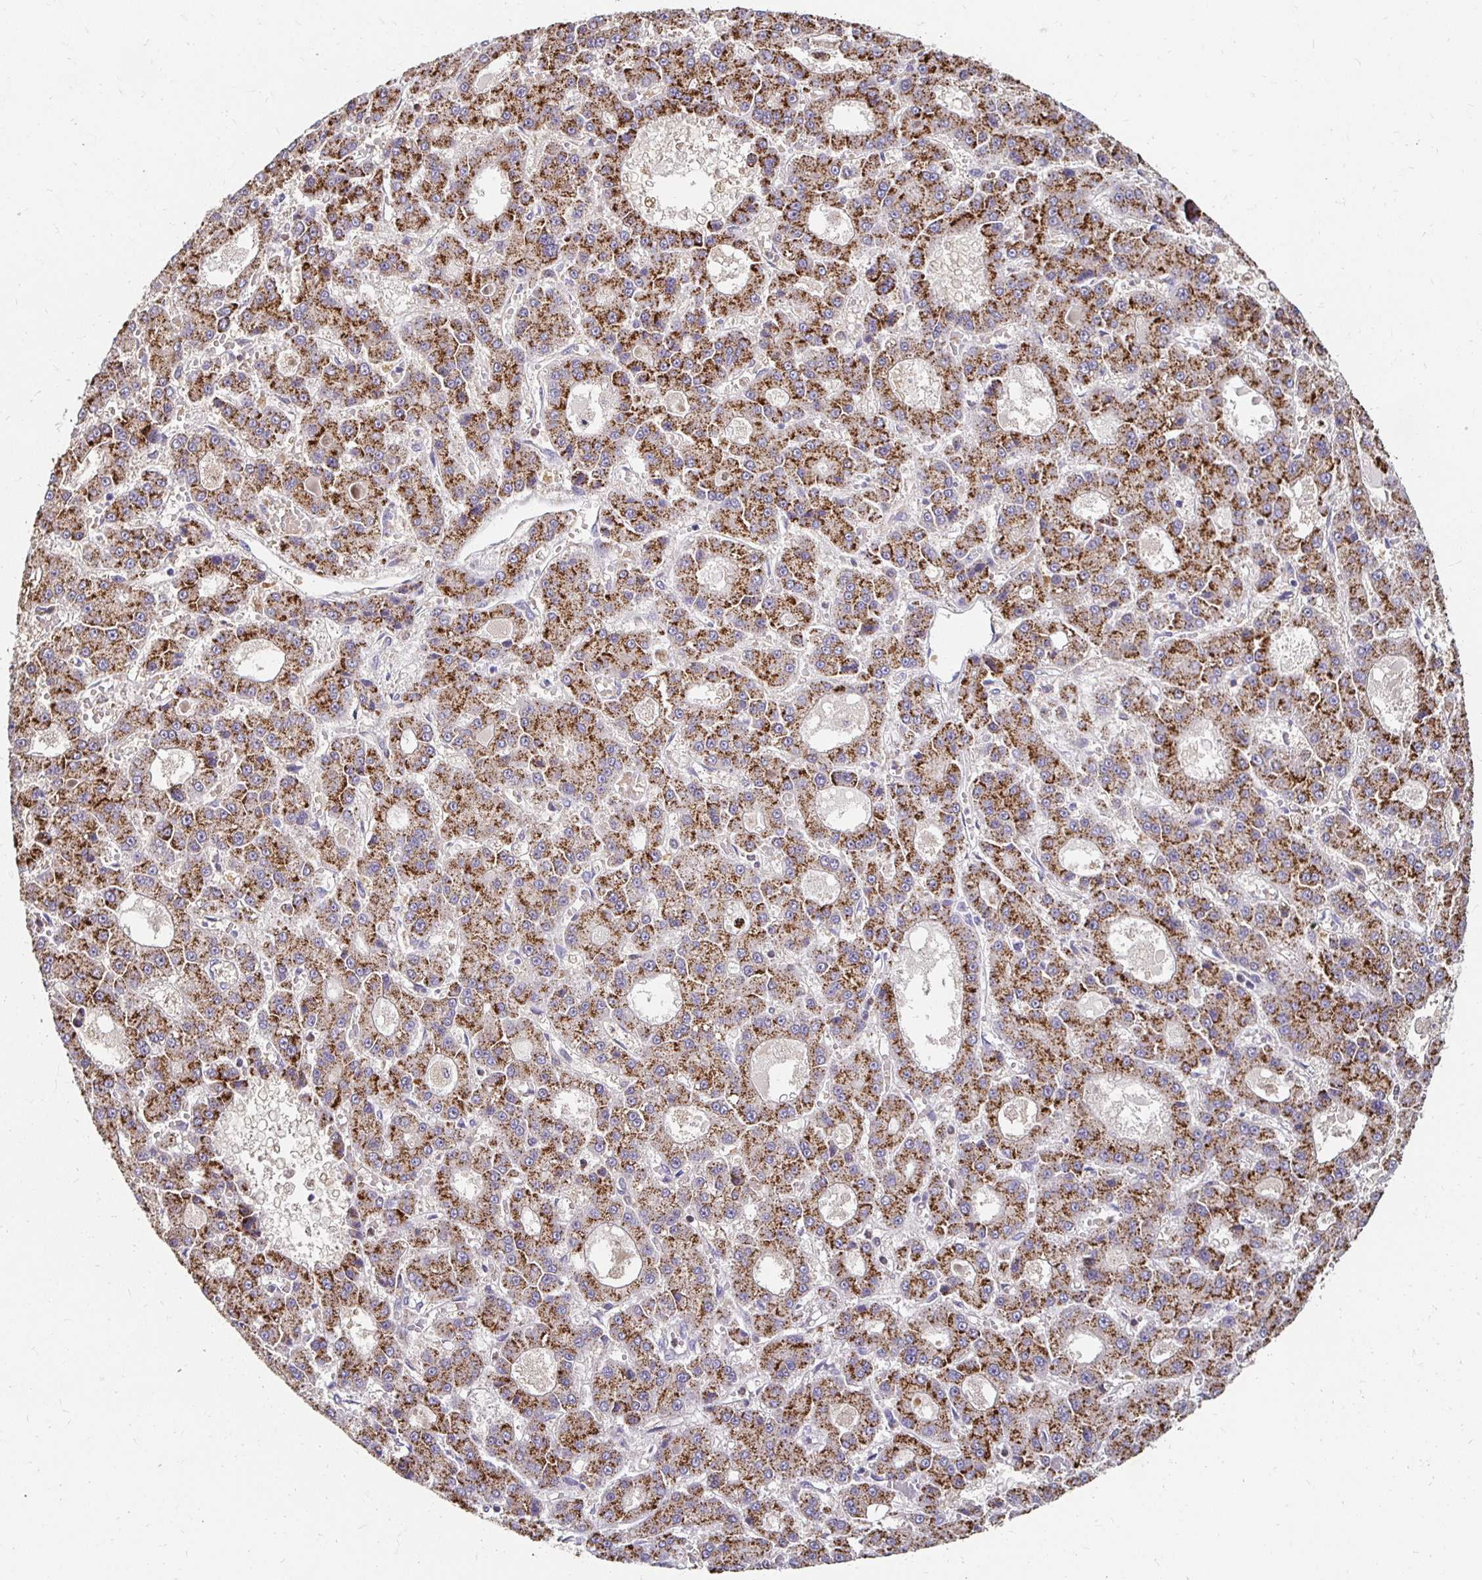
{"staining": {"intensity": "strong", "quantity": ">75%", "location": "cytoplasmic/membranous"}, "tissue": "liver cancer", "cell_type": "Tumor cells", "image_type": "cancer", "snomed": [{"axis": "morphology", "description": "Carcinoma, Hepatocellular, NOS"}, {"axis": "topography", "description": "Liver"}], "caption": "A histopathology image of human hepatocellular carcinoma (liver) stained for a protein reveals strong cytoplasmic/membranous brown staining in tumor cells. The protein is shown in brown color, while the nuclei are stained blue.", "gene": "GK2", "patient": {"sex": "male", "age": 70}}